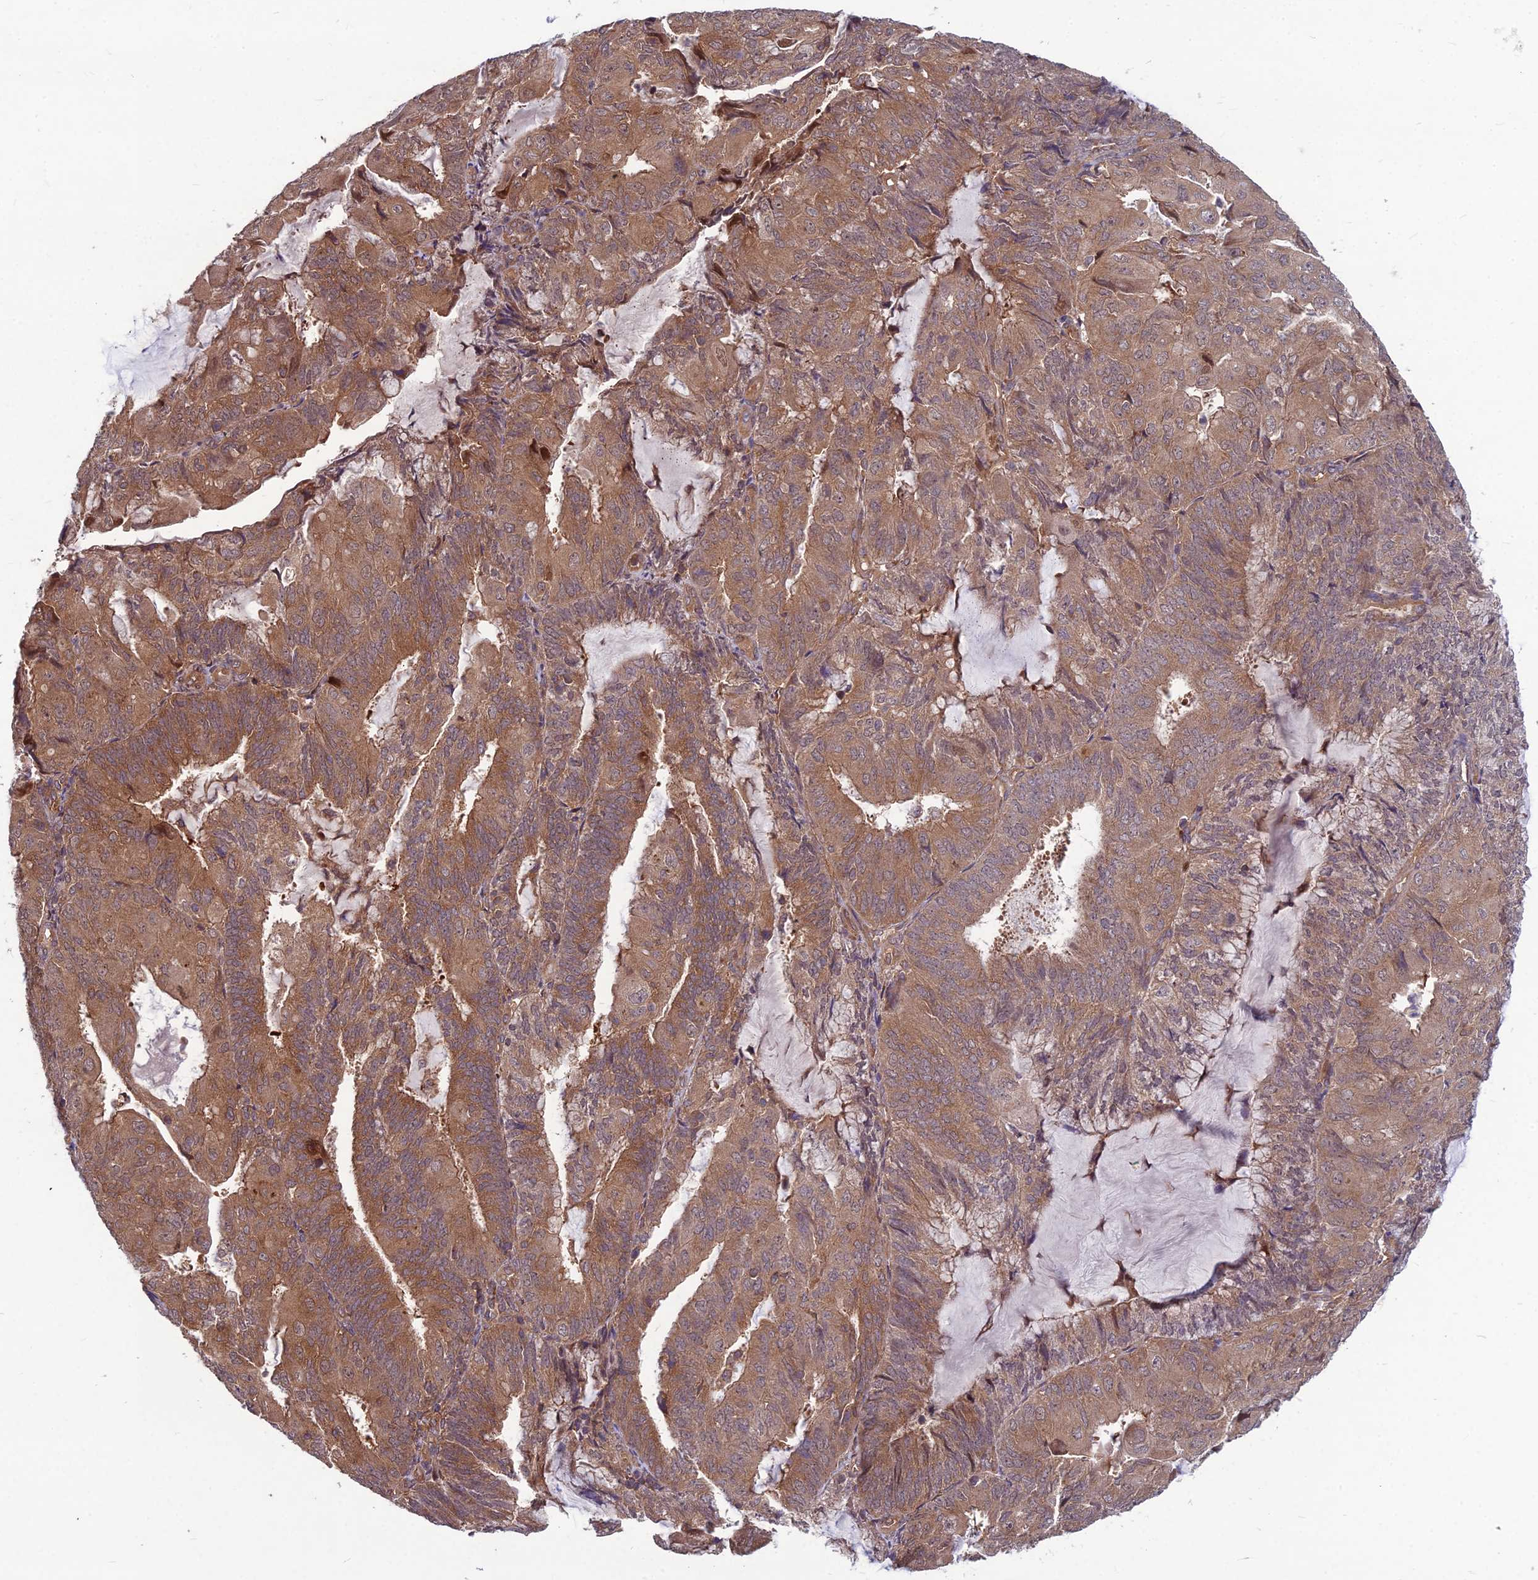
{"staining": {"intensity": "moderate", "quantity": ">75%", "location": "cytoplasmic/membranous"}, "tissue": "endometrial cancer", "cell_type": "Tumor cells", "image_type": "cancer", "snomed": [{"axis": "morphology", "description": "Adenocarcinoma, NOS"}, {"axis": "topography", "description": "Endometrium"}], "caption": "DAB immunohistochemical staining of endometrial cancer exhibits moderate cytoplasmic/membranous protein positivity in about >75% of tumor cells.", "gene": "MFSD8", "patient": {"sex": "female", "age": 81}}